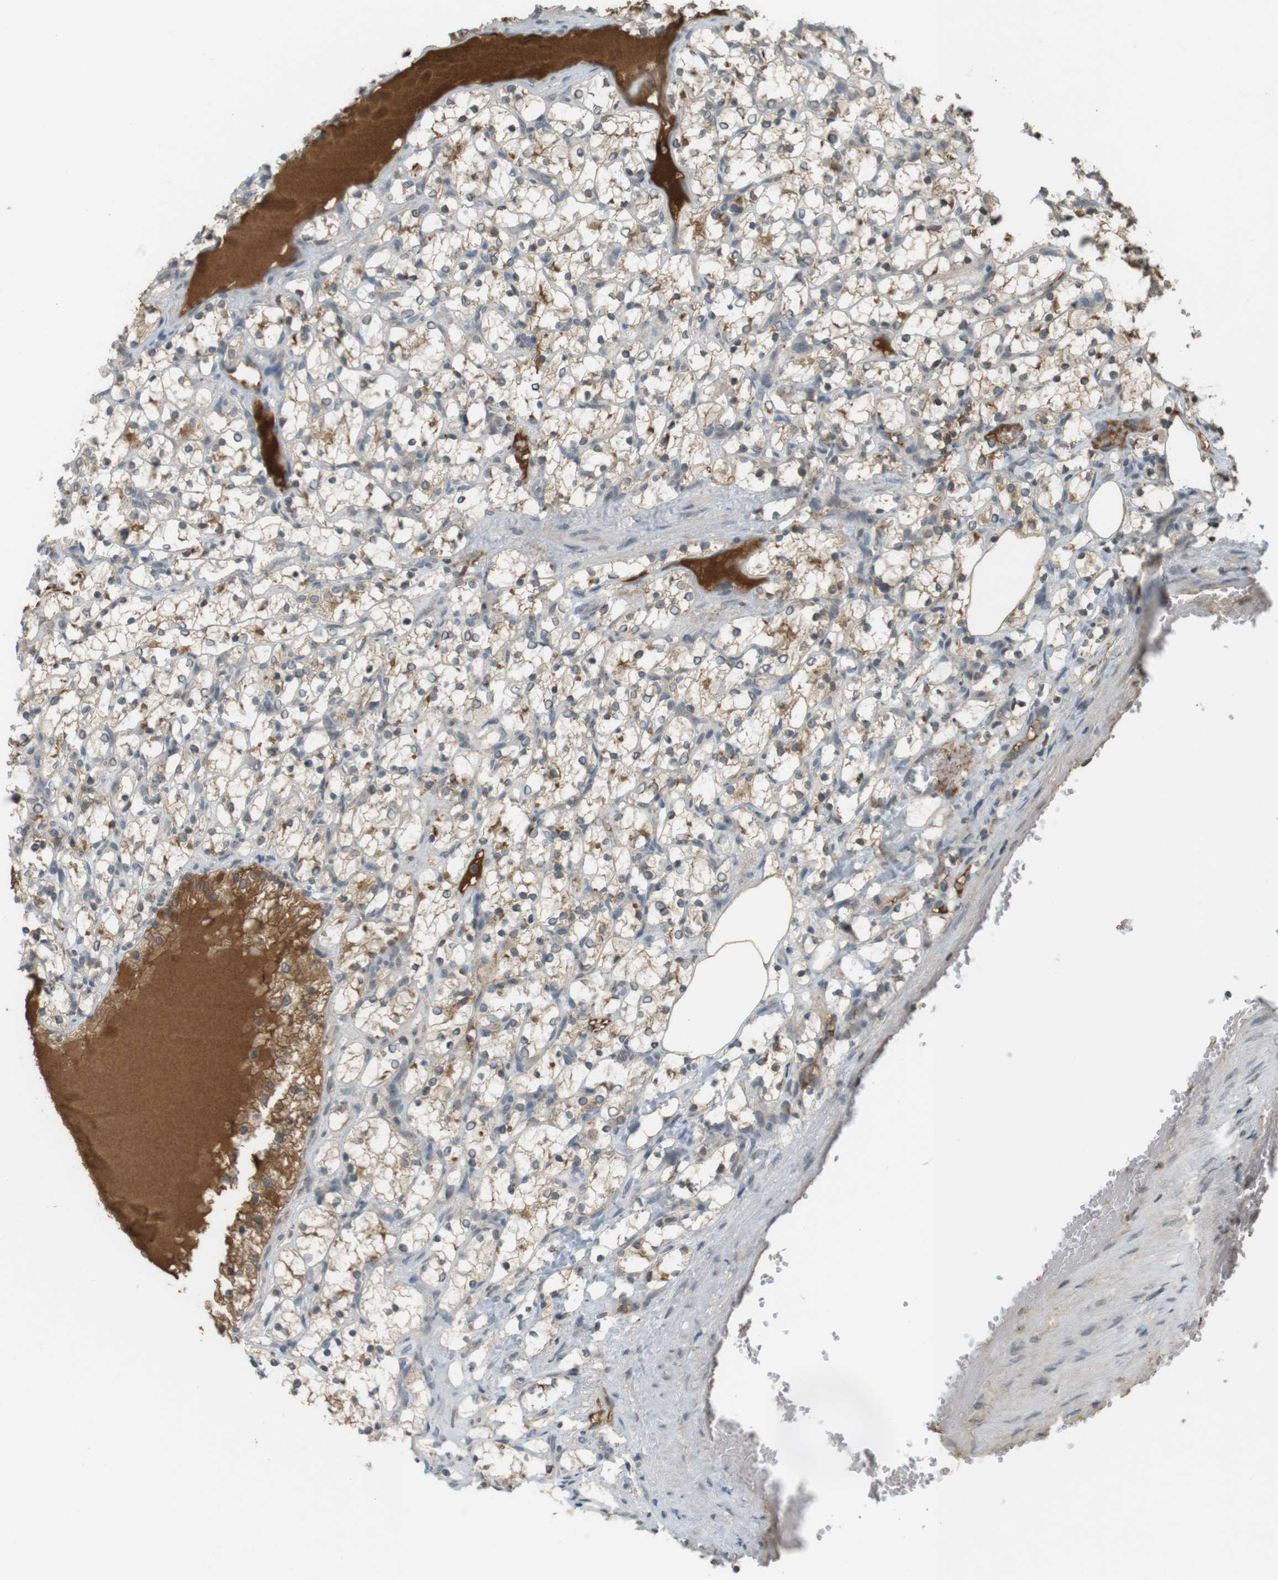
{"staining": {"intensity": "weak", "quantity": "<25%", "location": "cytoplasmic/membranous"}, "tissue": "renal cancer", "cell_type": "Tumor cells", "image_type": "cancer", "snomed": [{"axis": "morphology", "description": "Adenocarcinoma, NOS"}, {"axis": "topography", "description": "Kidney"}], "caption": "Immunohistochemical staining of human adenocarcinoma (renal) demonstrates no significant staining in tumor cells.", "gene": "SRR", "patient": {"sex": "female", "age": 69}}